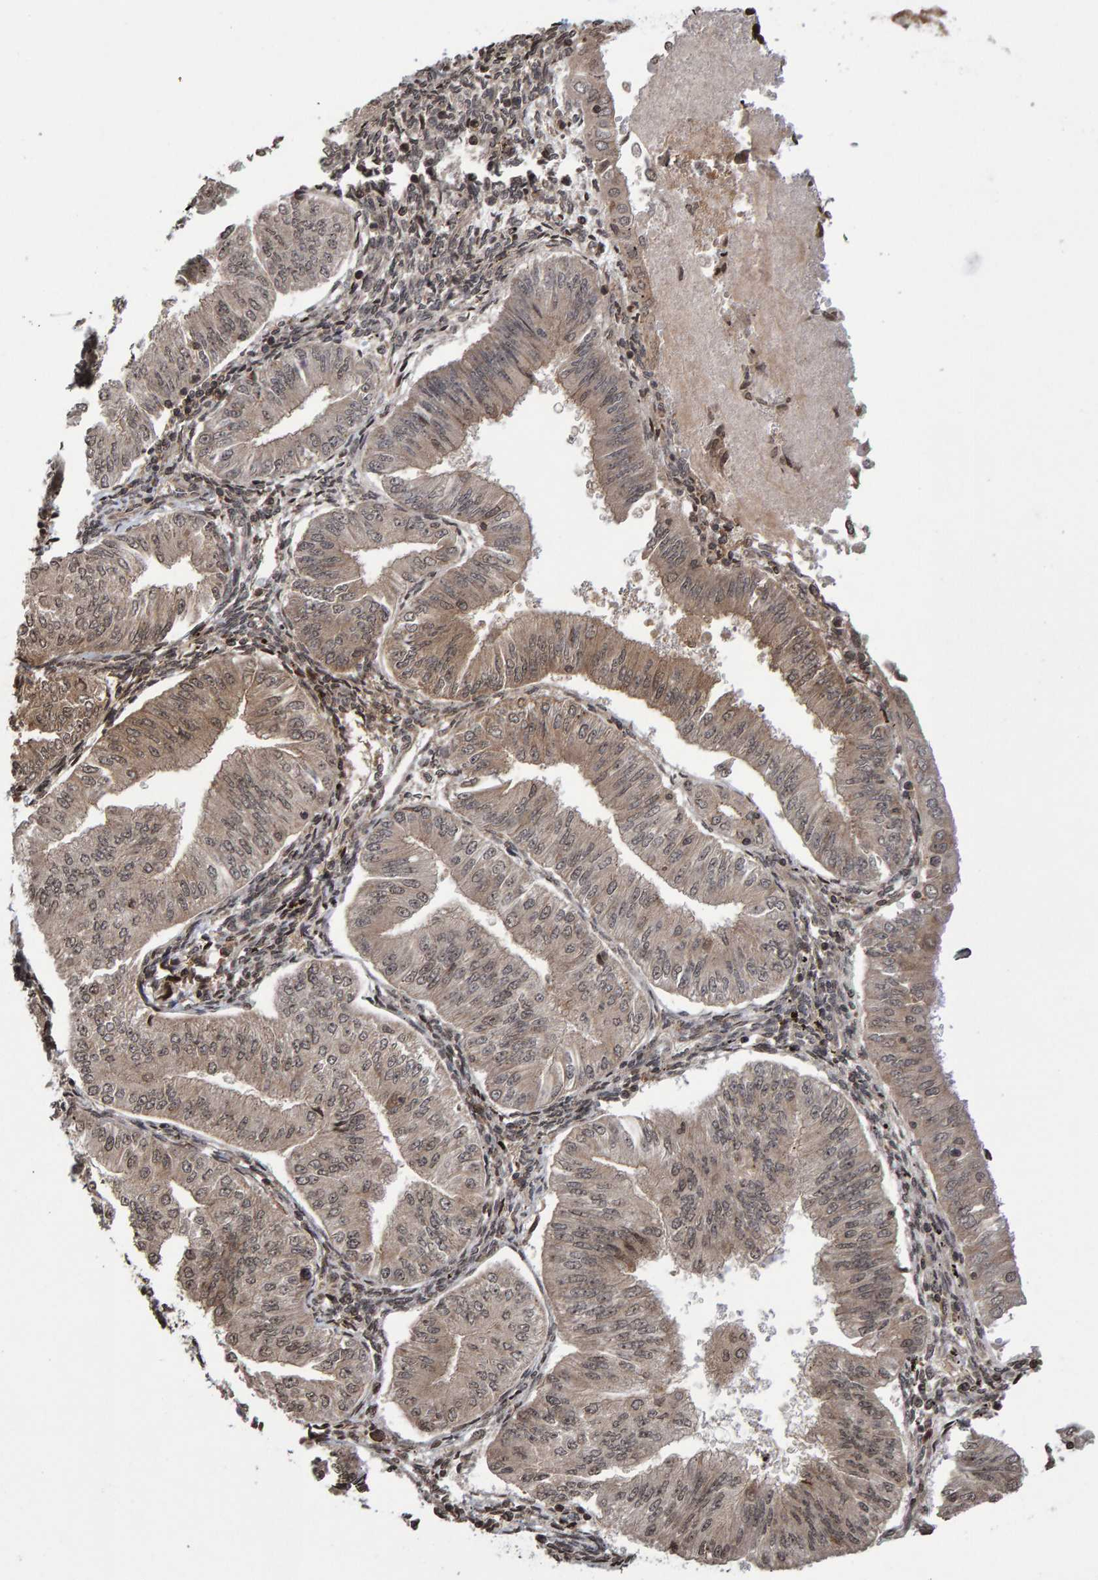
{"staining": {"intensity": "weak", "quantity": ">75%", "location": "cytoplasmic/membranous,nuclear"}, "tissue": "endometrial cancer", "cell_type": "Tumor cells", "image_type": "cancer", "snomed": [{"axis": "morphology", "description": "Normal tissue, NOS"}, {"axis": "morphology", "description": "Adenocarcinoma, NOS"}, {"axis": "topography", "description": "Endometrium"}], "caption": "Human adenocarcinoma (endometrial) stained with a brown dye shows weak cytoplasmic/membranous and nuclear positive positivity in approximately >75% of tumor cells.", "gene": "GAB2", "patient": {"sex": "female", "age": 53}}